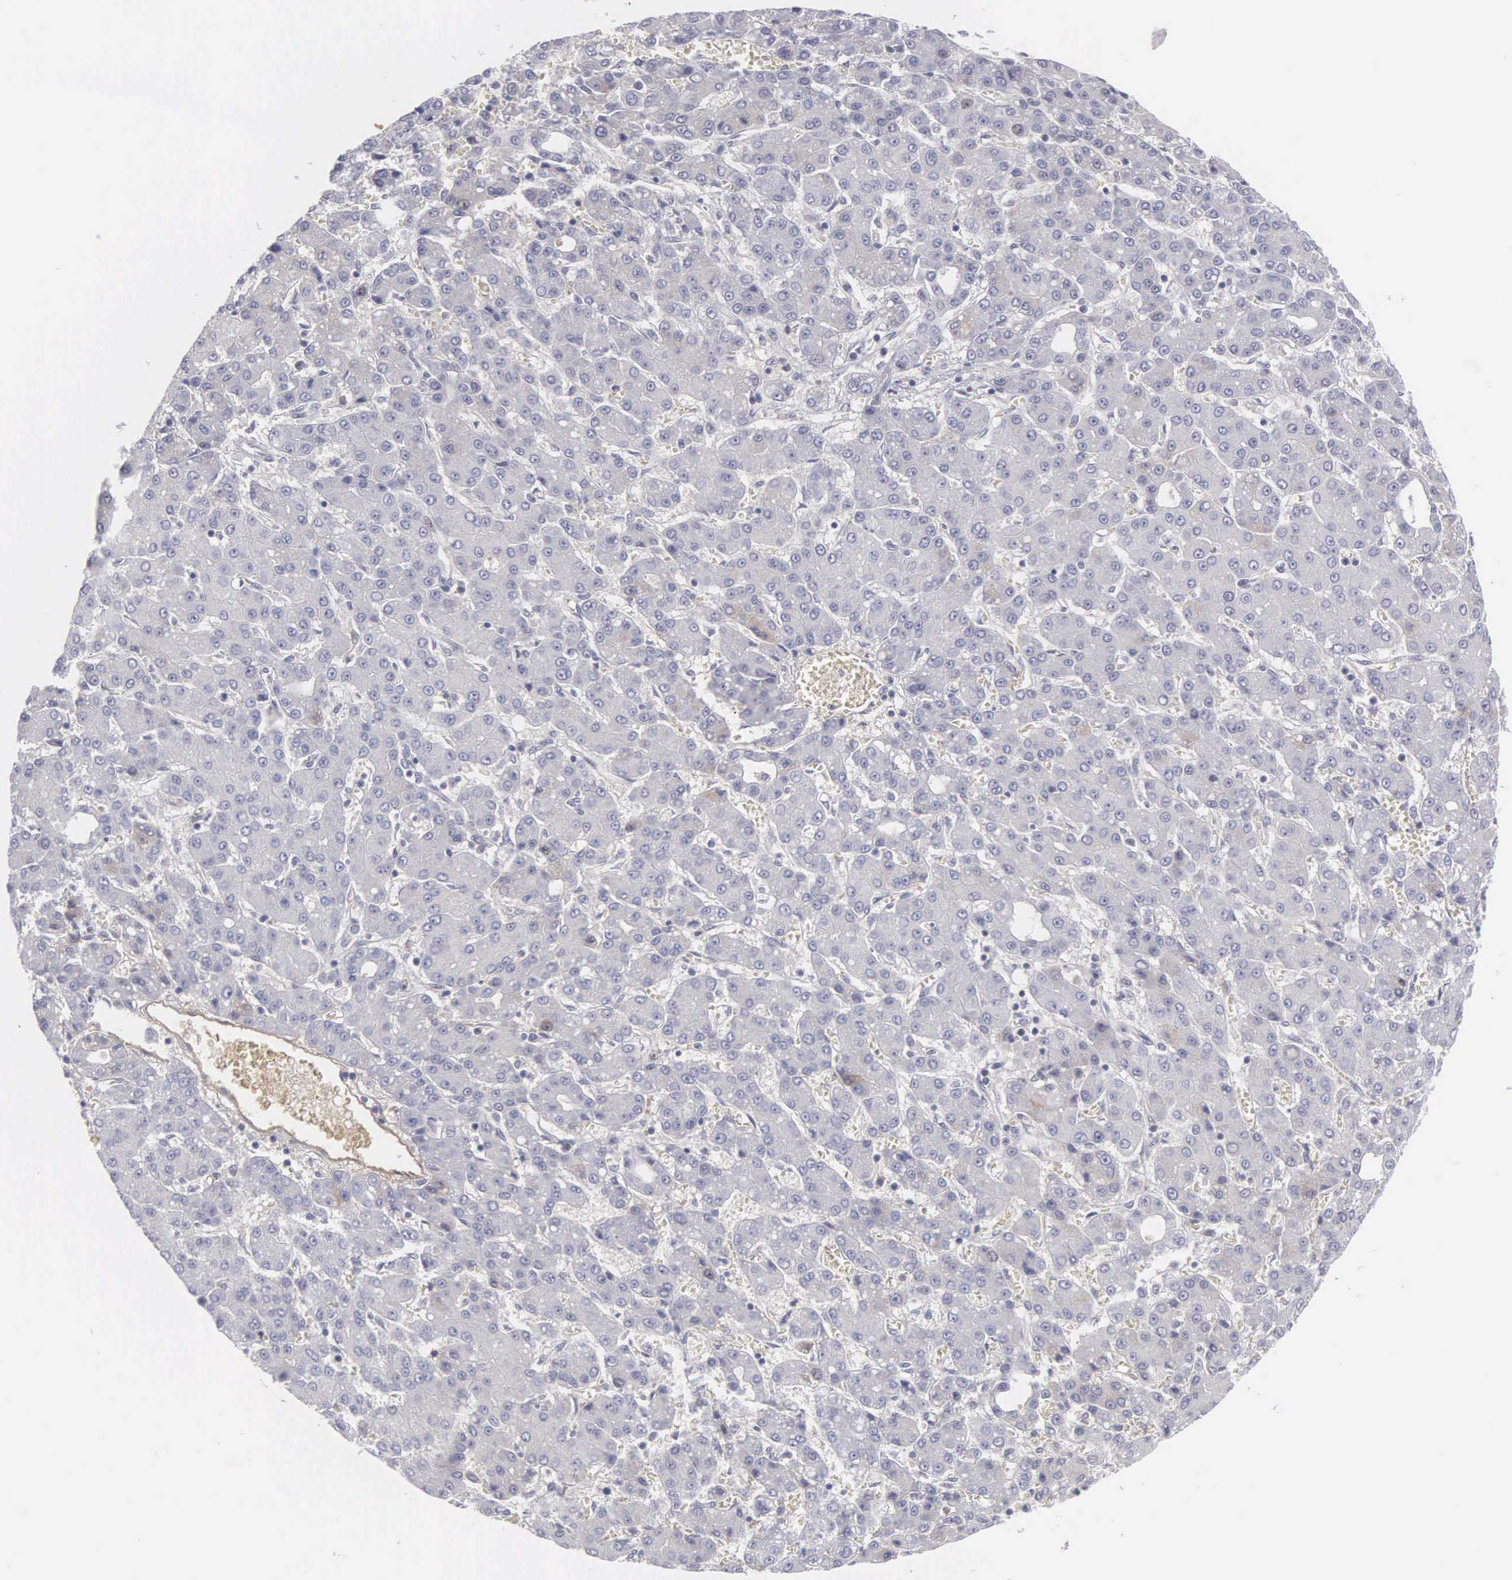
{"staining": {"intensity": "weak", "quantity": "<25%", "location": "cytoplasmic/membranous"}, "tissue": "liver cancer", "cell_type": "Tumor cells", "image_type": "cancer", "snomed": [{"axis": "morphology", "description": "Carcinoma, Hepatocellular, NOS"}, {"axis": "topography", "description": "Liver"}], "caption": "Protein analysis of liver cancer demonstrates no significant positivity in tumor cells.", "gene": "RBPJ", "patient": {"sex": "male", "age": 69}}